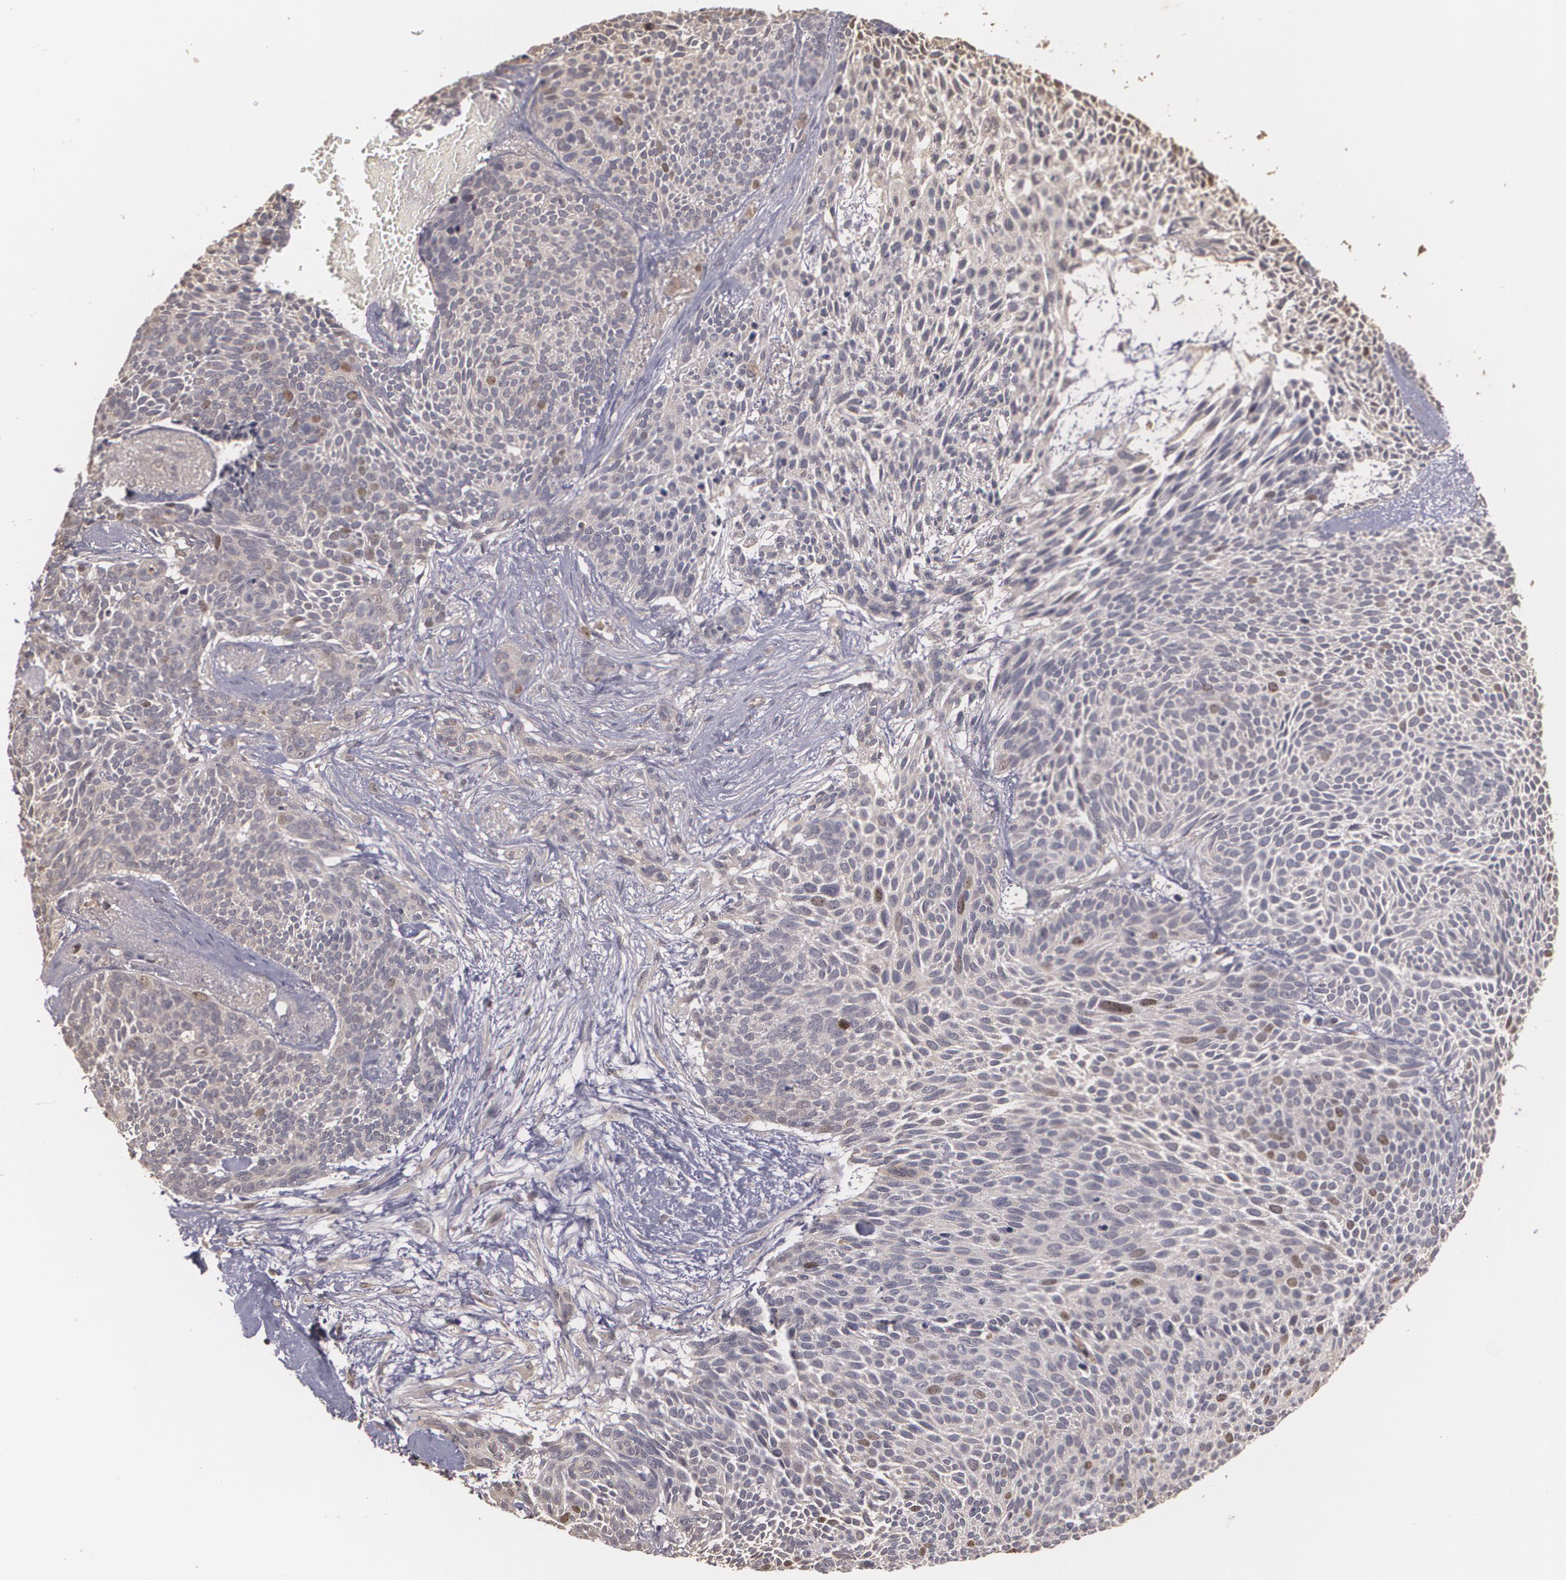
{"staining": {"intensity": "moderate", "quantity": "25%-75%", "location": "nuclear"}, "tissue": "skin cancer", "cell_type": "Tumor cells", "image_type": "cancer", "snomed": [{"axis": "morphology", "description": "Basal cell carcinoma"}, {"axis": "topography", "description": "Skin"}], "caption": "Skin cancer (basal cell carcinoma) was stained to show a protein in brown. There is medium levels of moderate nuclear expression in about 25%-75% of tumor cells.", "gene": "BRCA1", "patient": {"sex": "male", "age": 84}}